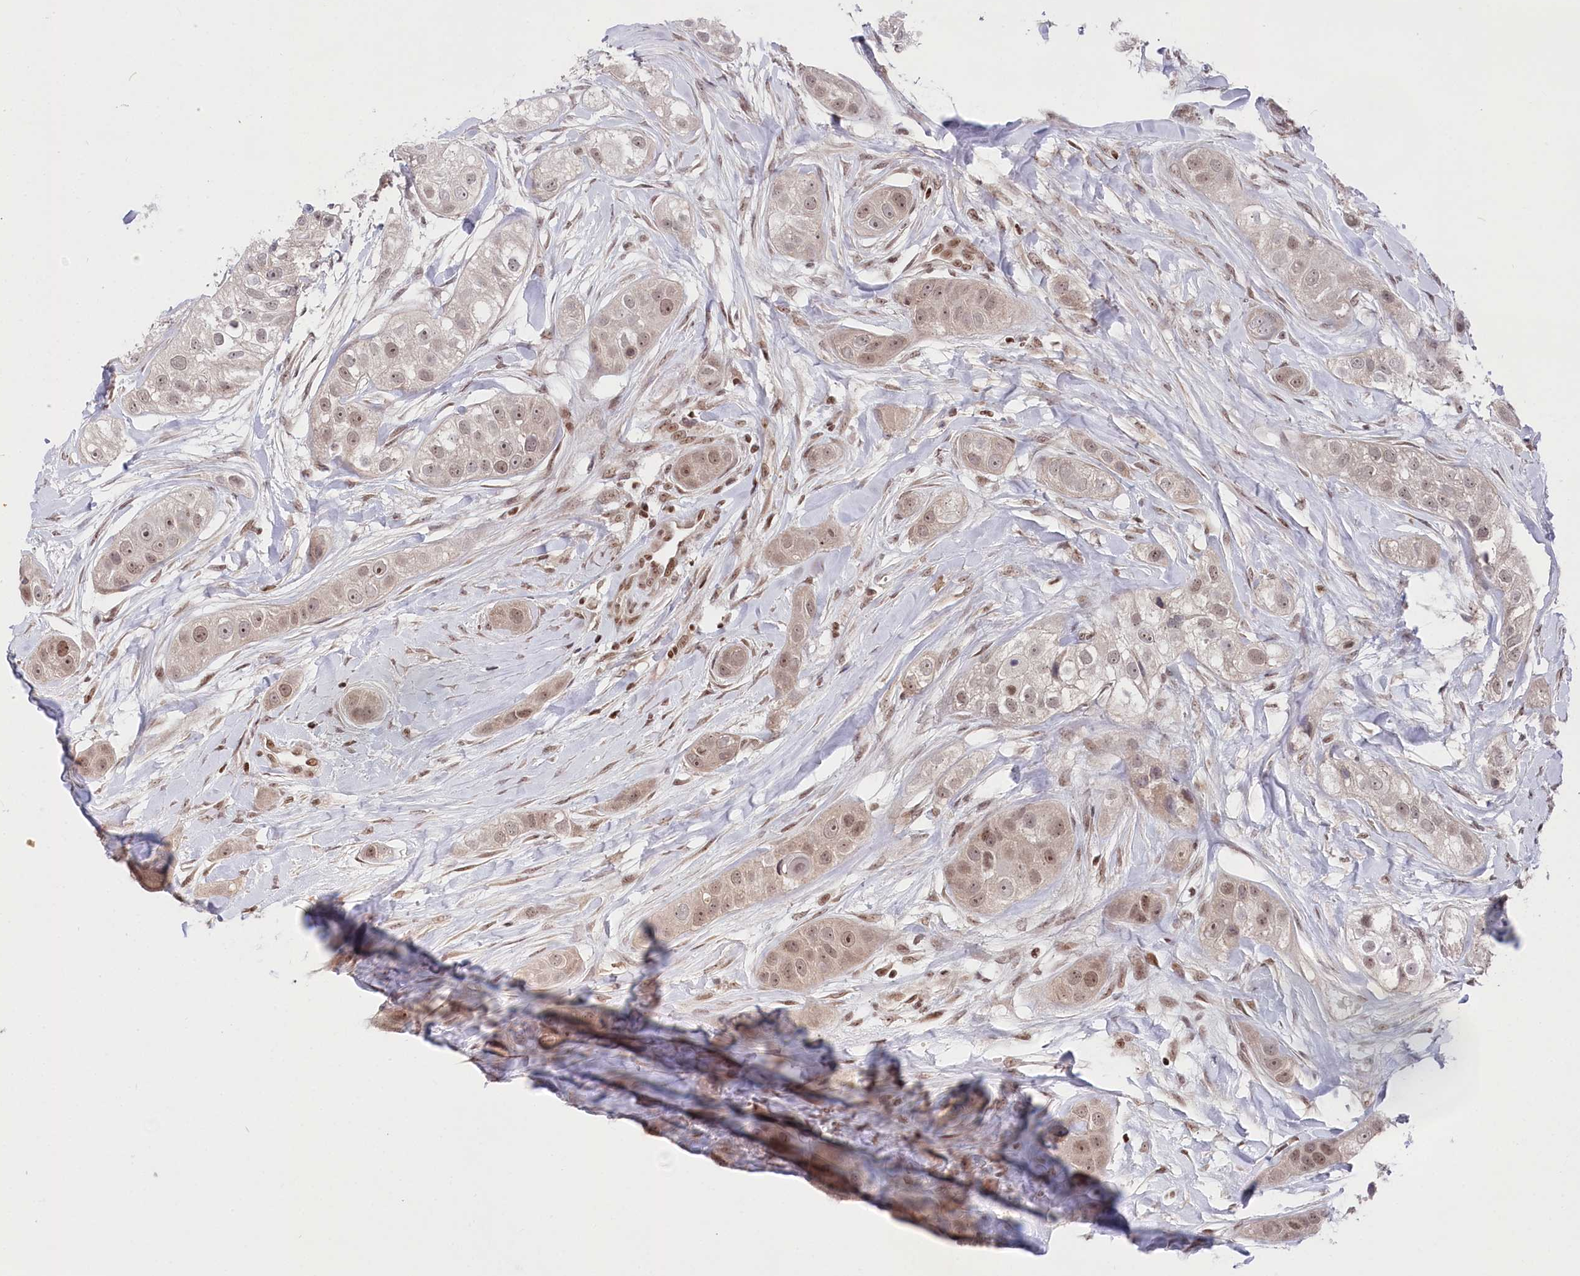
{"staining": {"intensity": "weak", "quantity": ">75%", "location": "nuclear"}, "tissue": "head and neck cancer", "cell_type": "Tumor cells", "image_type": "cancer", "snomed": [{"axis": "morphology", "description": "Normal tissue, NOS"}, {"axis": "morphology", "description": "Squamous cell carcinoma, NOS"}, {"axis": "topography", "description": "Skeletal muscle"}, {"axis": "topography", "description": "Head-Neck"}], "caption": "About >75% of tumor cells in human head and neck cancer (squamous cell carcinoma) display weak nuclear protein expression as visualized by brown immunohistochemical staining.", "gene": "CGGBP1", "patient": {"sex": "male", "age": 51}}